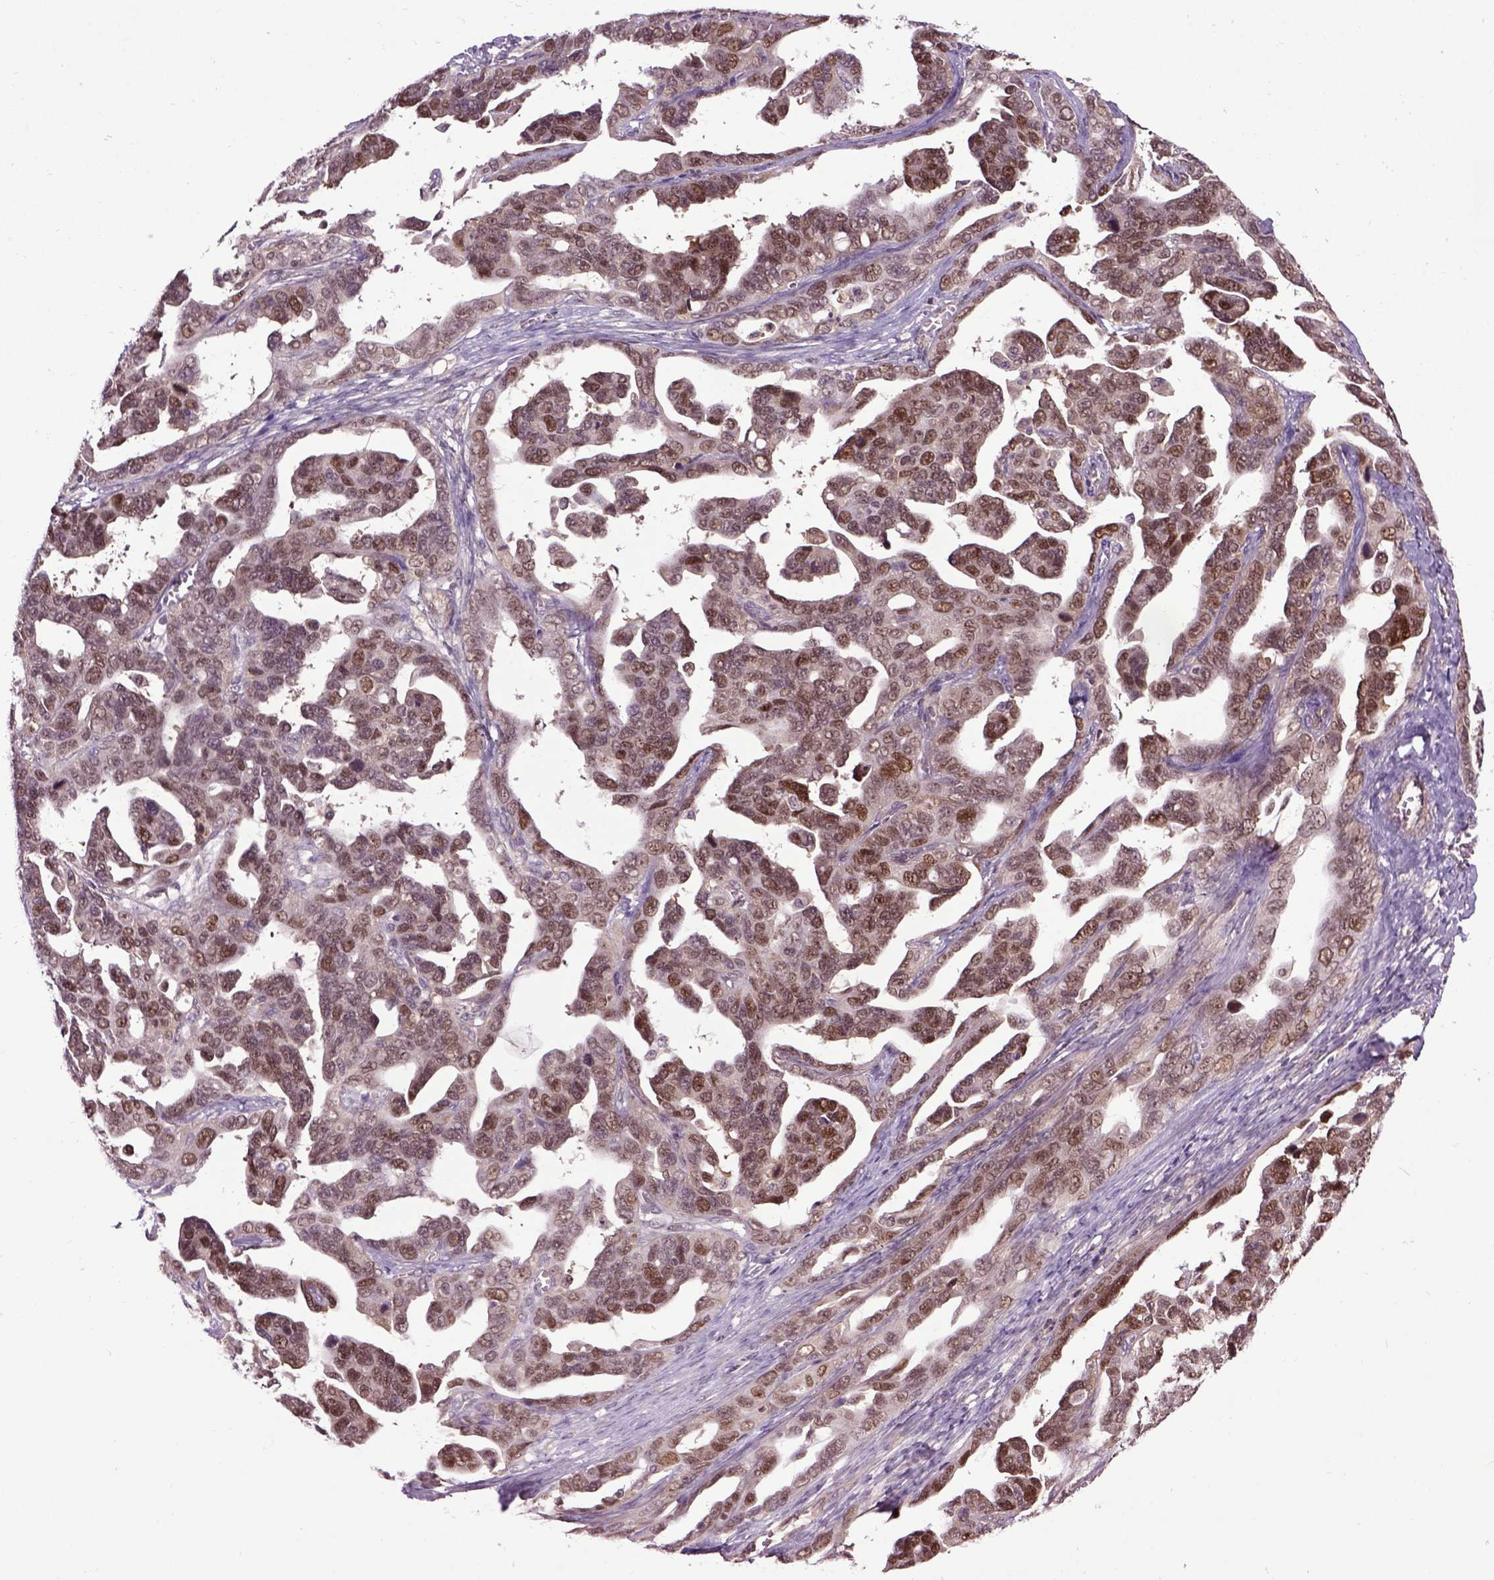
{"staining": {"intensity": "moderate", "quantity": ">75%", "location": "cytoplasmic/membranous,nuclear"}, "tissue": "ovarian cancer", "cell_type": "Tumor cells", "image_type": "cancer", "snomed": [{"axis": "morphology", "description": "Cystadenocarcinoma, serous, NOS"}, {"axis": "topography", "description": "Ovary"}], "caption": "Ovarian serous cystadenocarcinoma stained for a protein (brown) reveals moderate cytoplasmic/membranous and nuclear positive staining in about >75% of tumor cells.", "gene": "WDR48", "patient": {"sex": "female", "age": 69}}